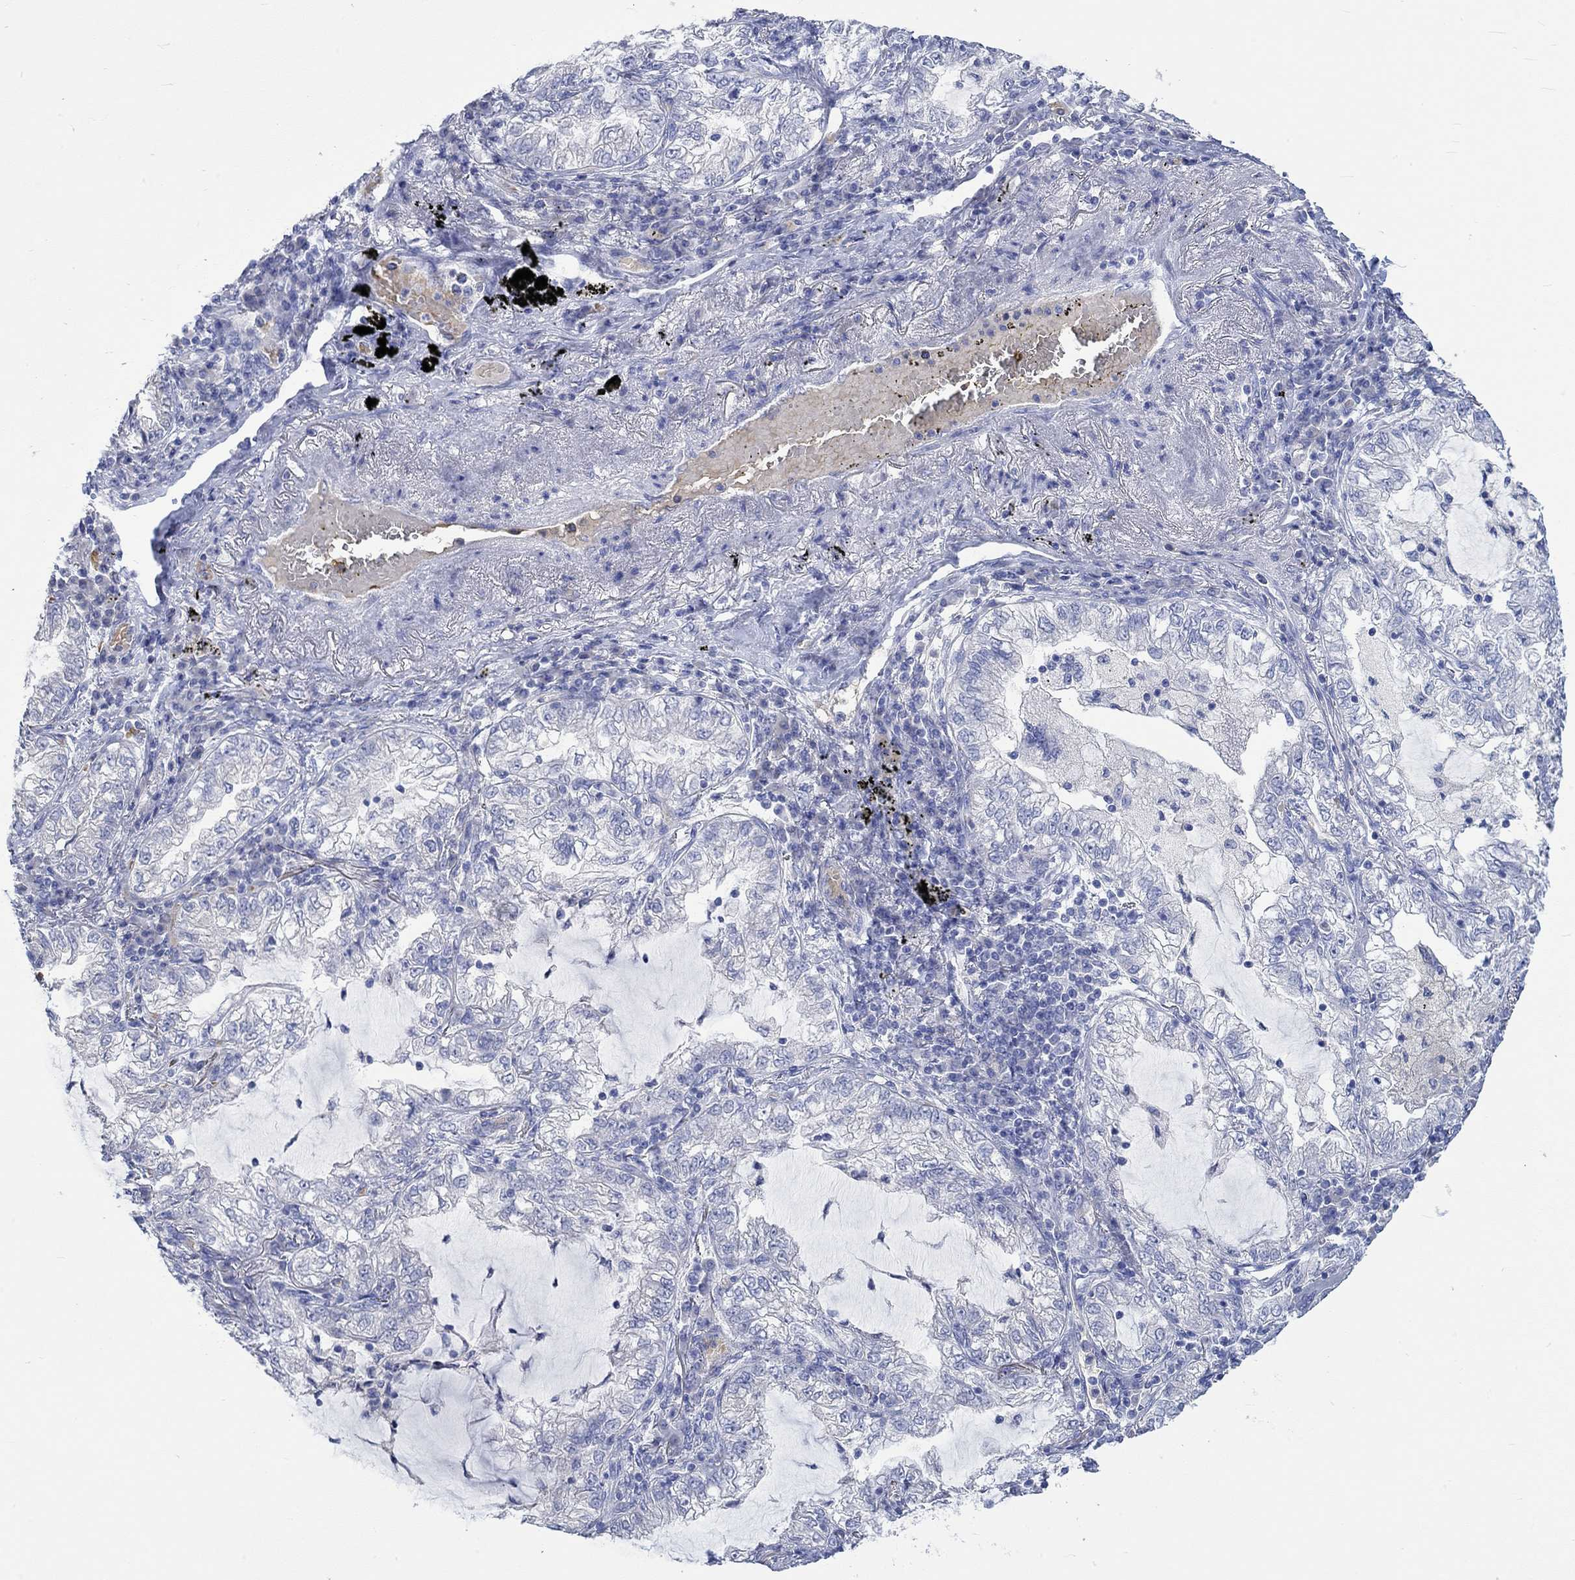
{"staining": {"intensity": "negative", "quantity": "none", "location": "none"}, "tissue": "lung cancer", "cell_type": "Tumor cells", "image_type": "cancer", "snomed": [{"axis": "morphology", "description": "Adenocarcinoma, NOS"}, {"axis": "topography", "description": "Lung"}], "caption": "Immunohistochemistry of human adenocarcinoma (lung) demonstrates no positivity in tumor cells.", "gene": "KCNA1", "patient": {"sex": "female", "age": 73}}